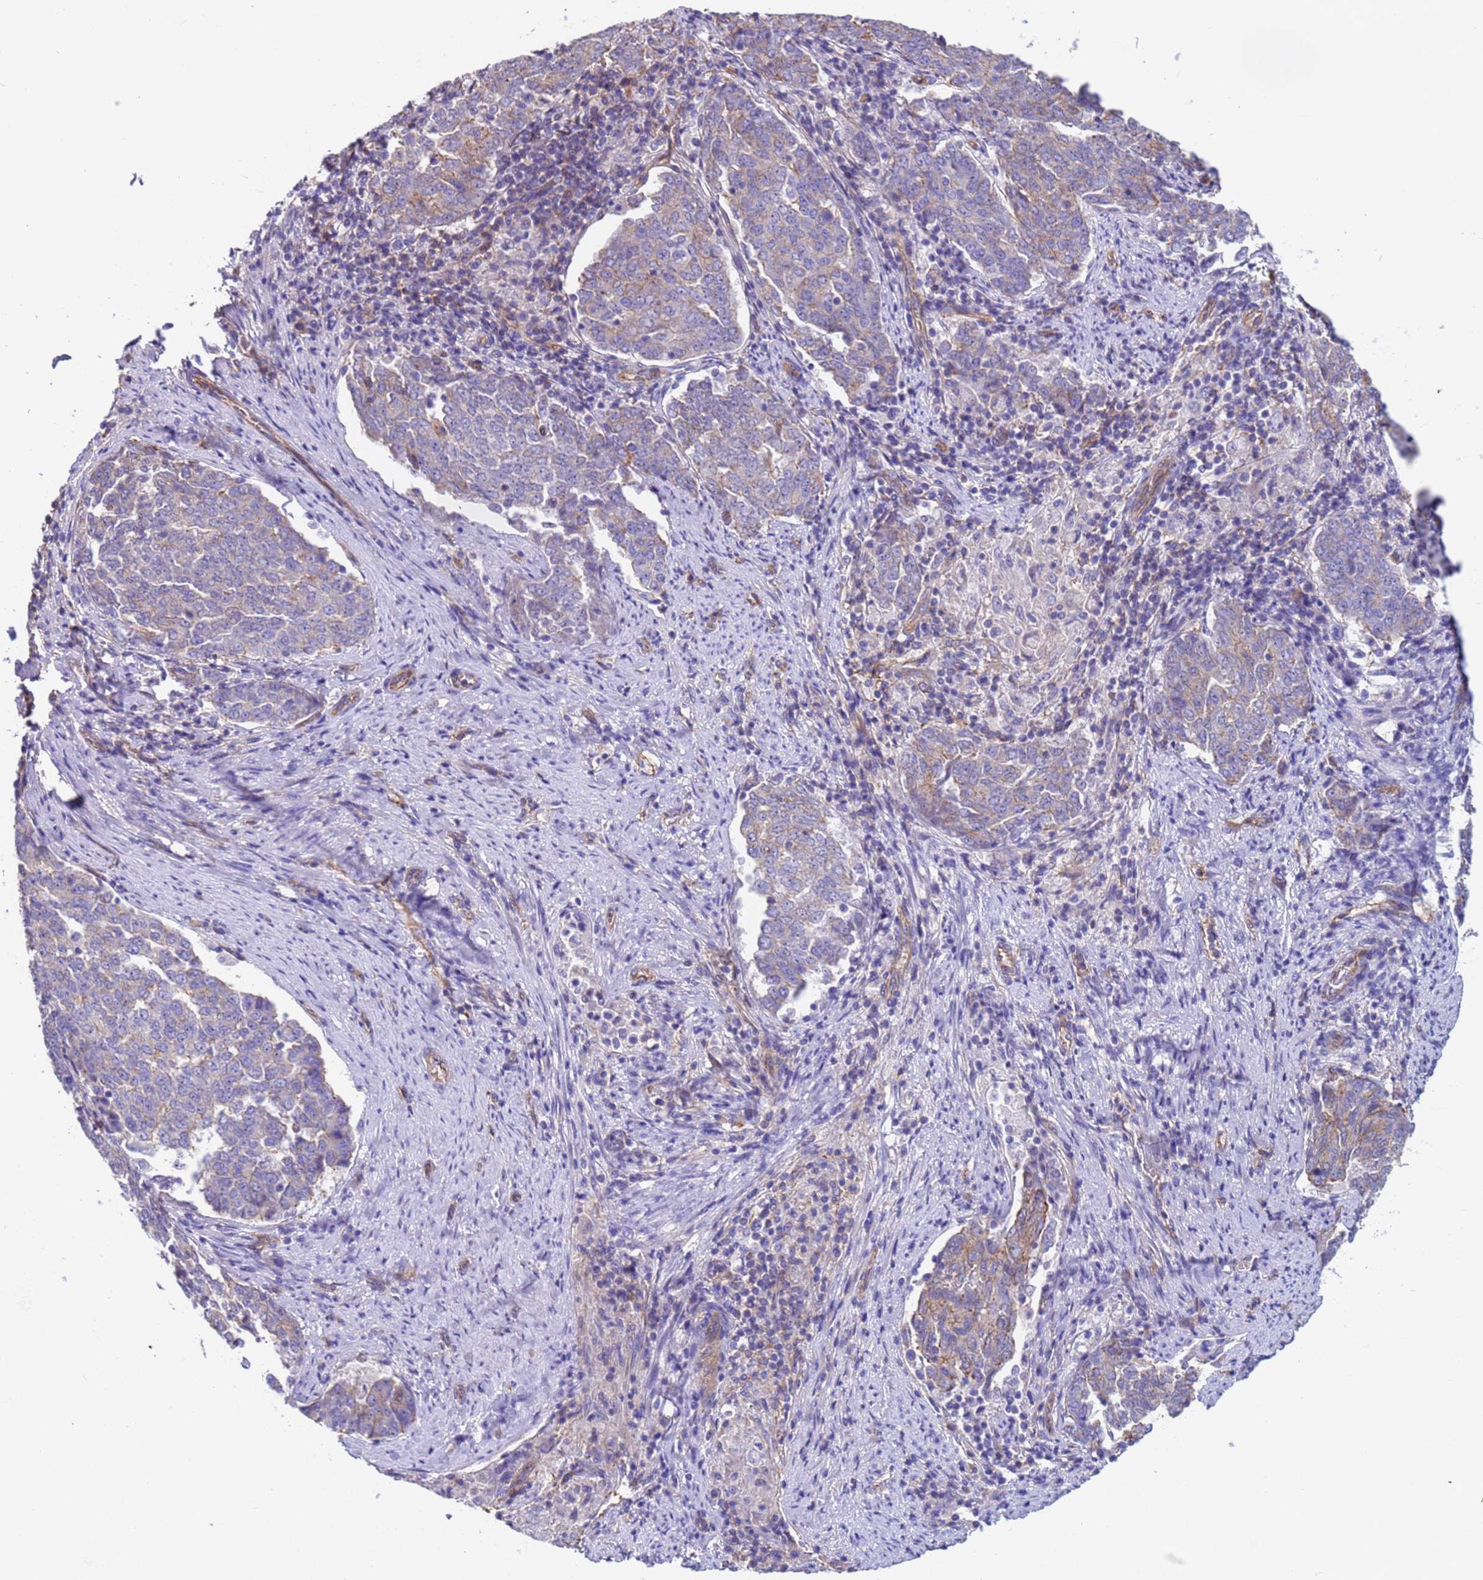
{"staining": {"intensity": "weak", "quantity": "25%-75%", "location": "cytoplasmic/membranous"}, "tissue": "endometrial cancer", "cell_type": "Tumor cells", "image_type": "cancer", "snomed": [{"axis": "morphology", "description": "Adenocarcinoma, NOS"}, {"axis": "topography", "description": "Endometrium"}], "caption": "Immunohistochemical staining of adenocarcinoma (endometrial) demonstrates low levels of weak cytoplasmic/membranous protein positivity in about 25%-75% of tumor cells. The protein is shown in brown color, while the nuclei are stained blue.", "gene": "ZNF248", "patient": {"sex": "female", "age": 80}}